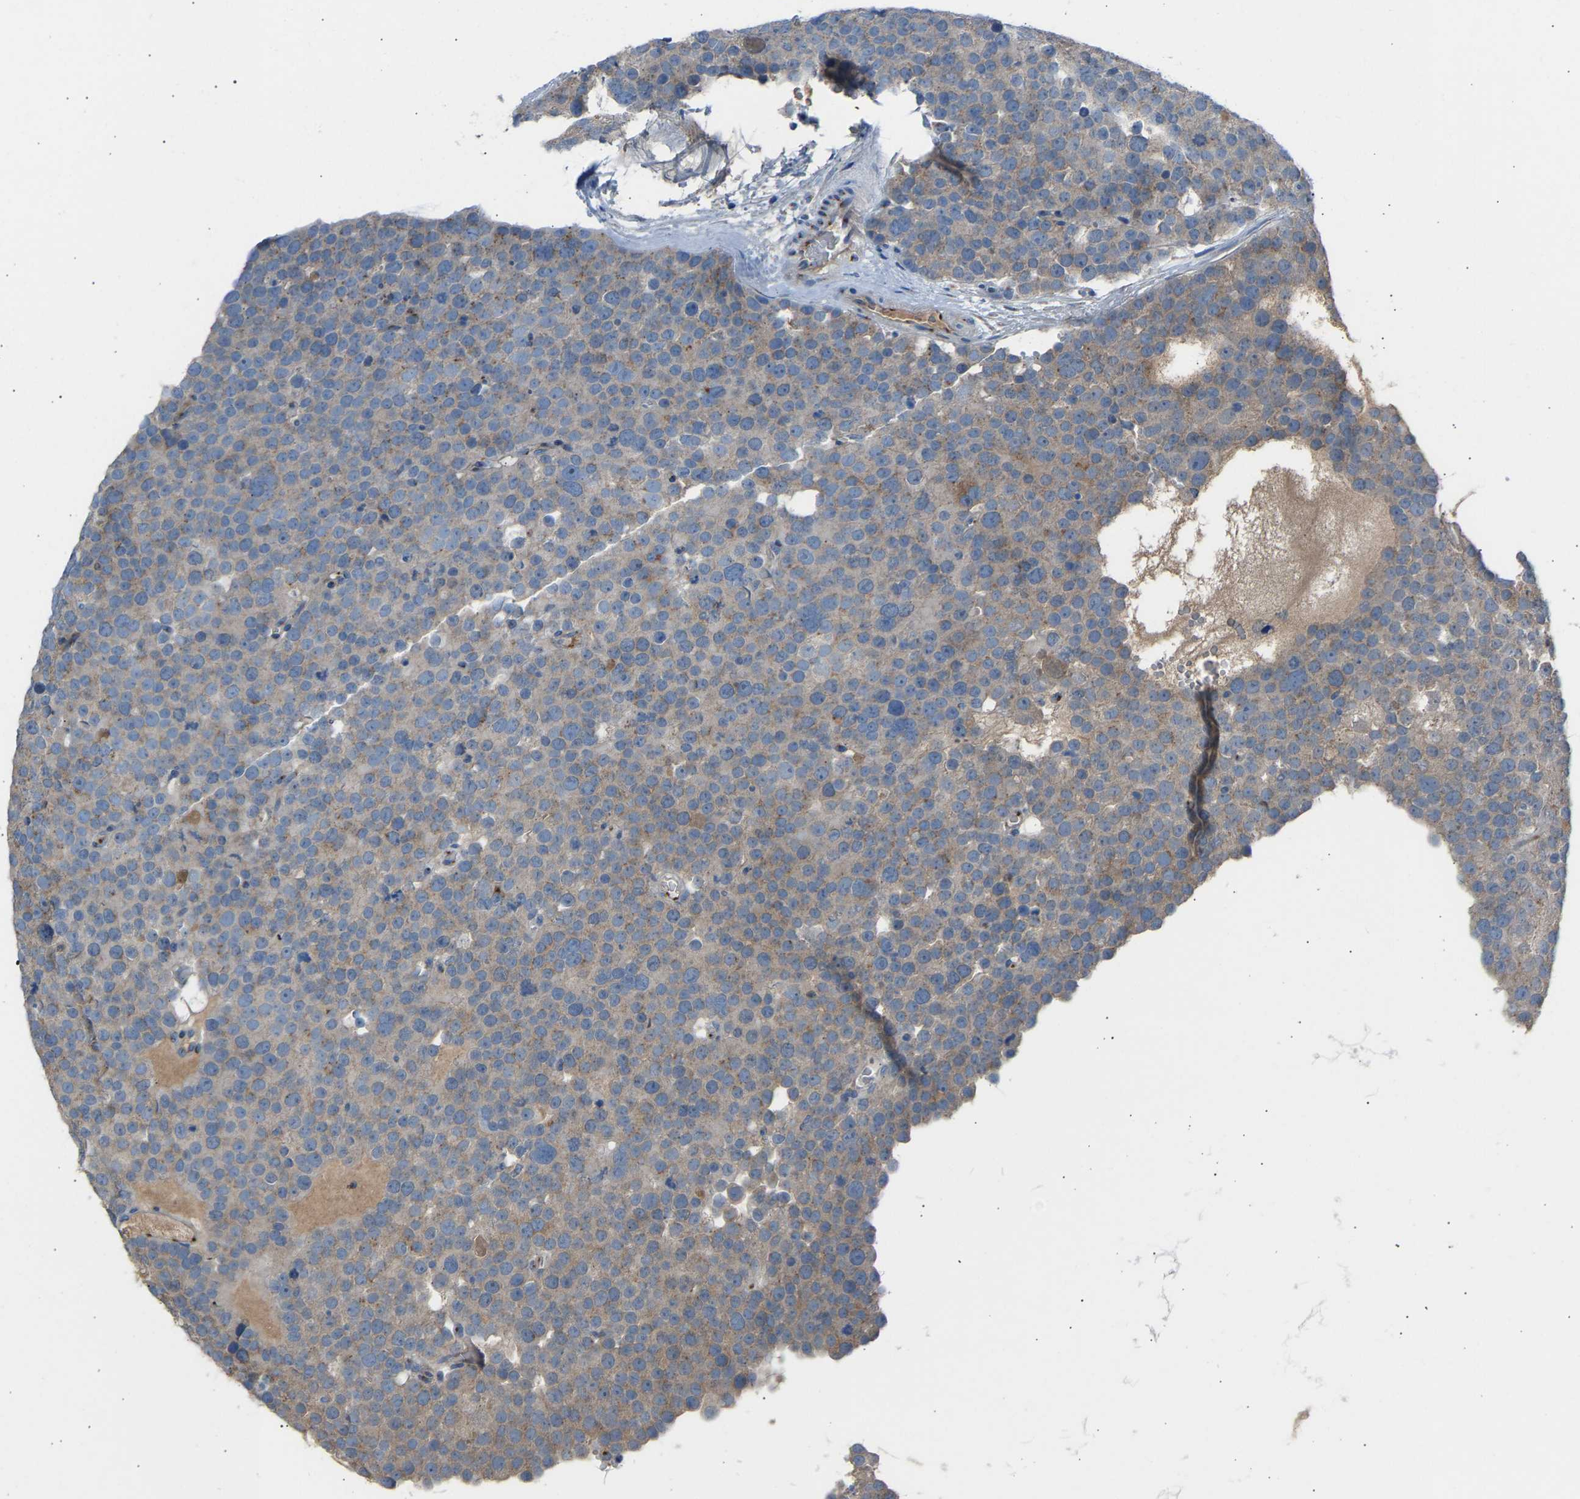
{"staining": {"intensity": "weak", "quantity": ">75%", "location": "cytoplasmic/membranous"}, "tissue": "testis cancer", "cell_type": "Tumor cells", "image_type": "cancer", "snomed": [{"axis": "morphology", "description": "Seminoma, NOS"}, {"axis": "topography", "description": "Testis"}], "caption": "Tumor cells reveal low levels of weak cytoplasmic/membranous expression in about >75% of cells in testis seminoma.", "gene": "CYREN", "patient": {"sex": "male", "age": 71}}